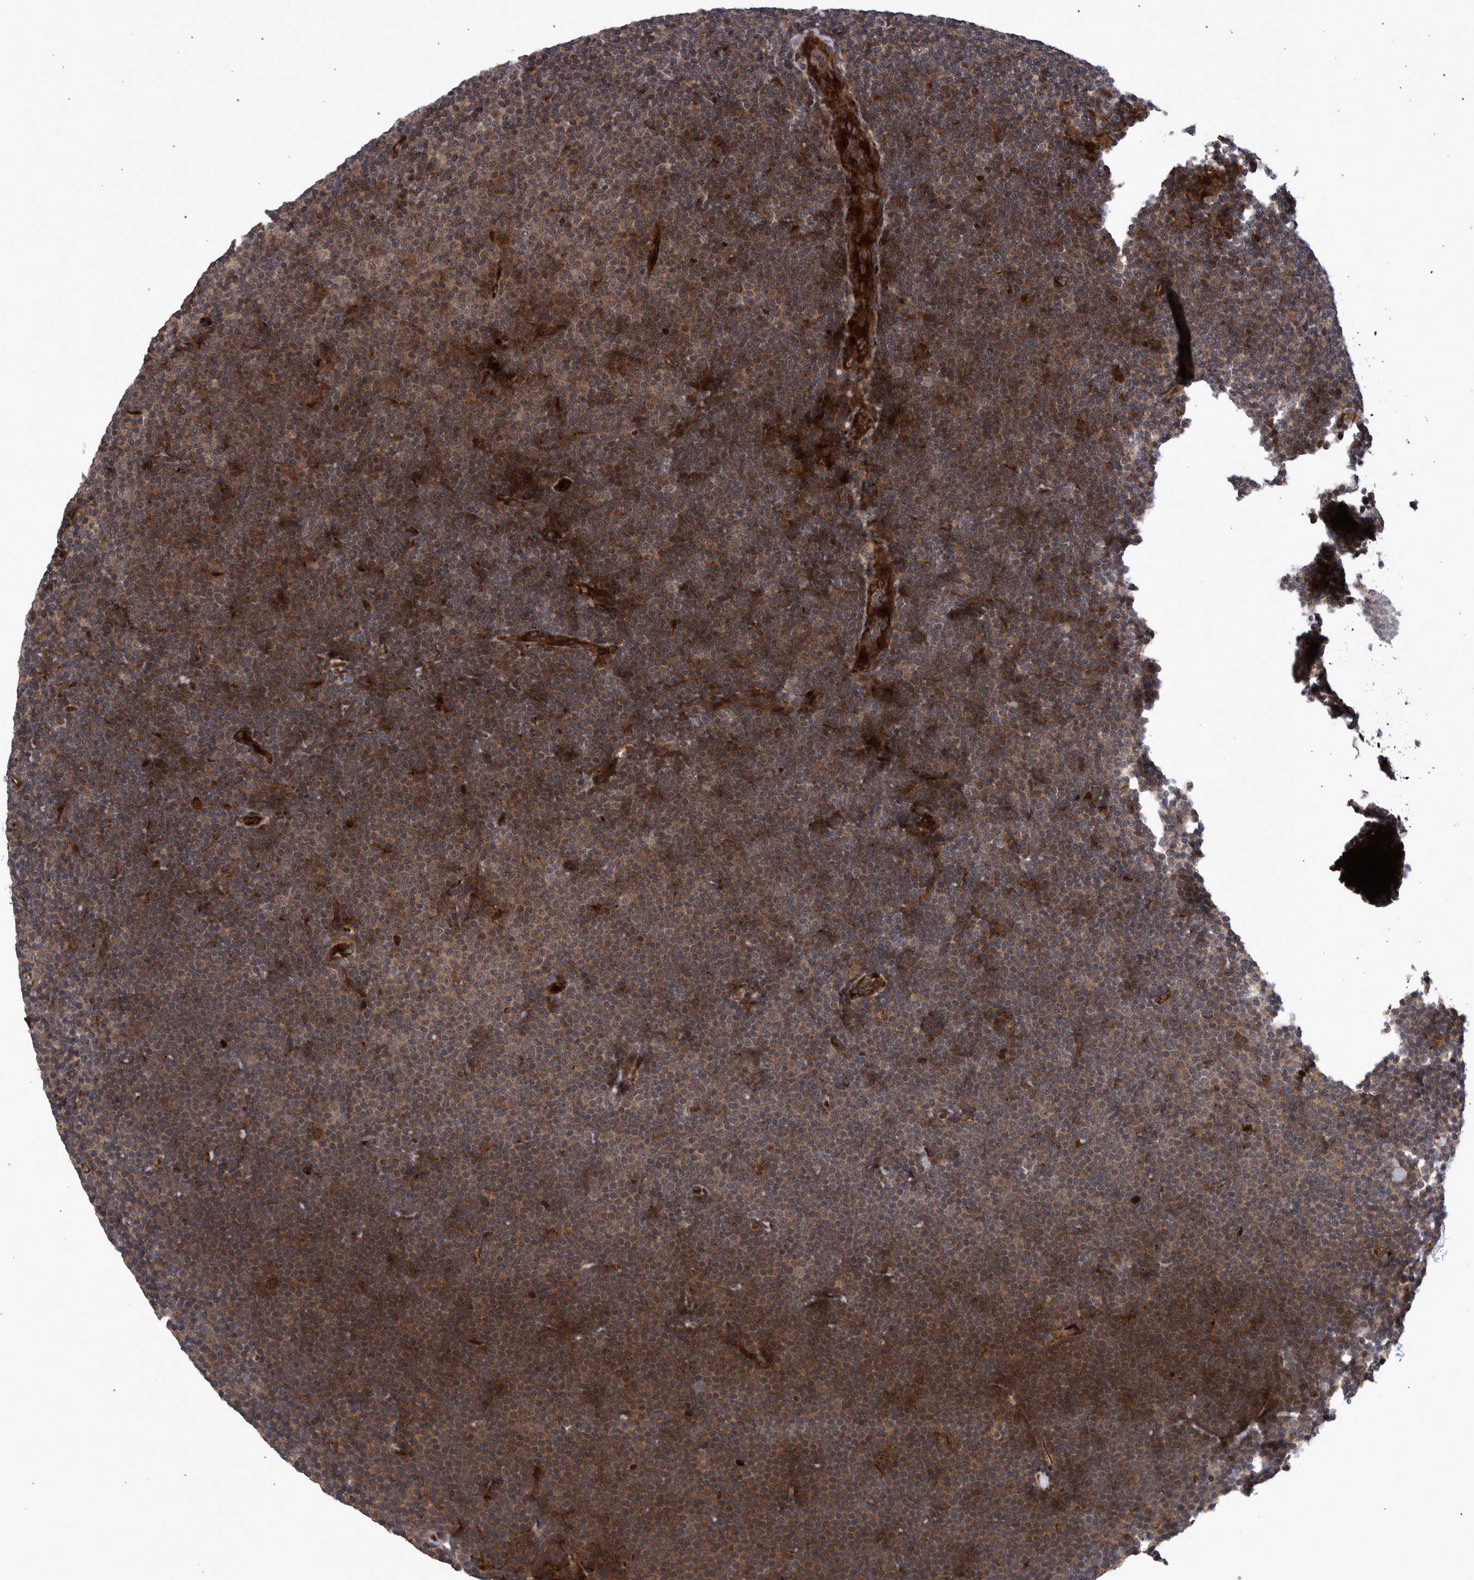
{"staining": {"intensity": "moderate", "quantity": ">75%", "location": "cytoplasmic/membranous"}, "tissue": "lymphoma", "cell_type": "Tumor cells", "image_type": "cancer", "snomed": [{"axis": "morphology", "description": "Malignant lymphoma, non-Hodgkin's type, Low grade"}, {"axis": "topography", "description": "Lymph node"}], "caption": "An image showing moderate cytoplasmic/membranous positivity in approximately >75% of tumor cells in low-grade malignant lymphoma, non-Hodgkin's type, as visualized by brown immunohistochemical staining.", "gene": "SHISA6", "patient": {"sex": "female", "age": 53}}